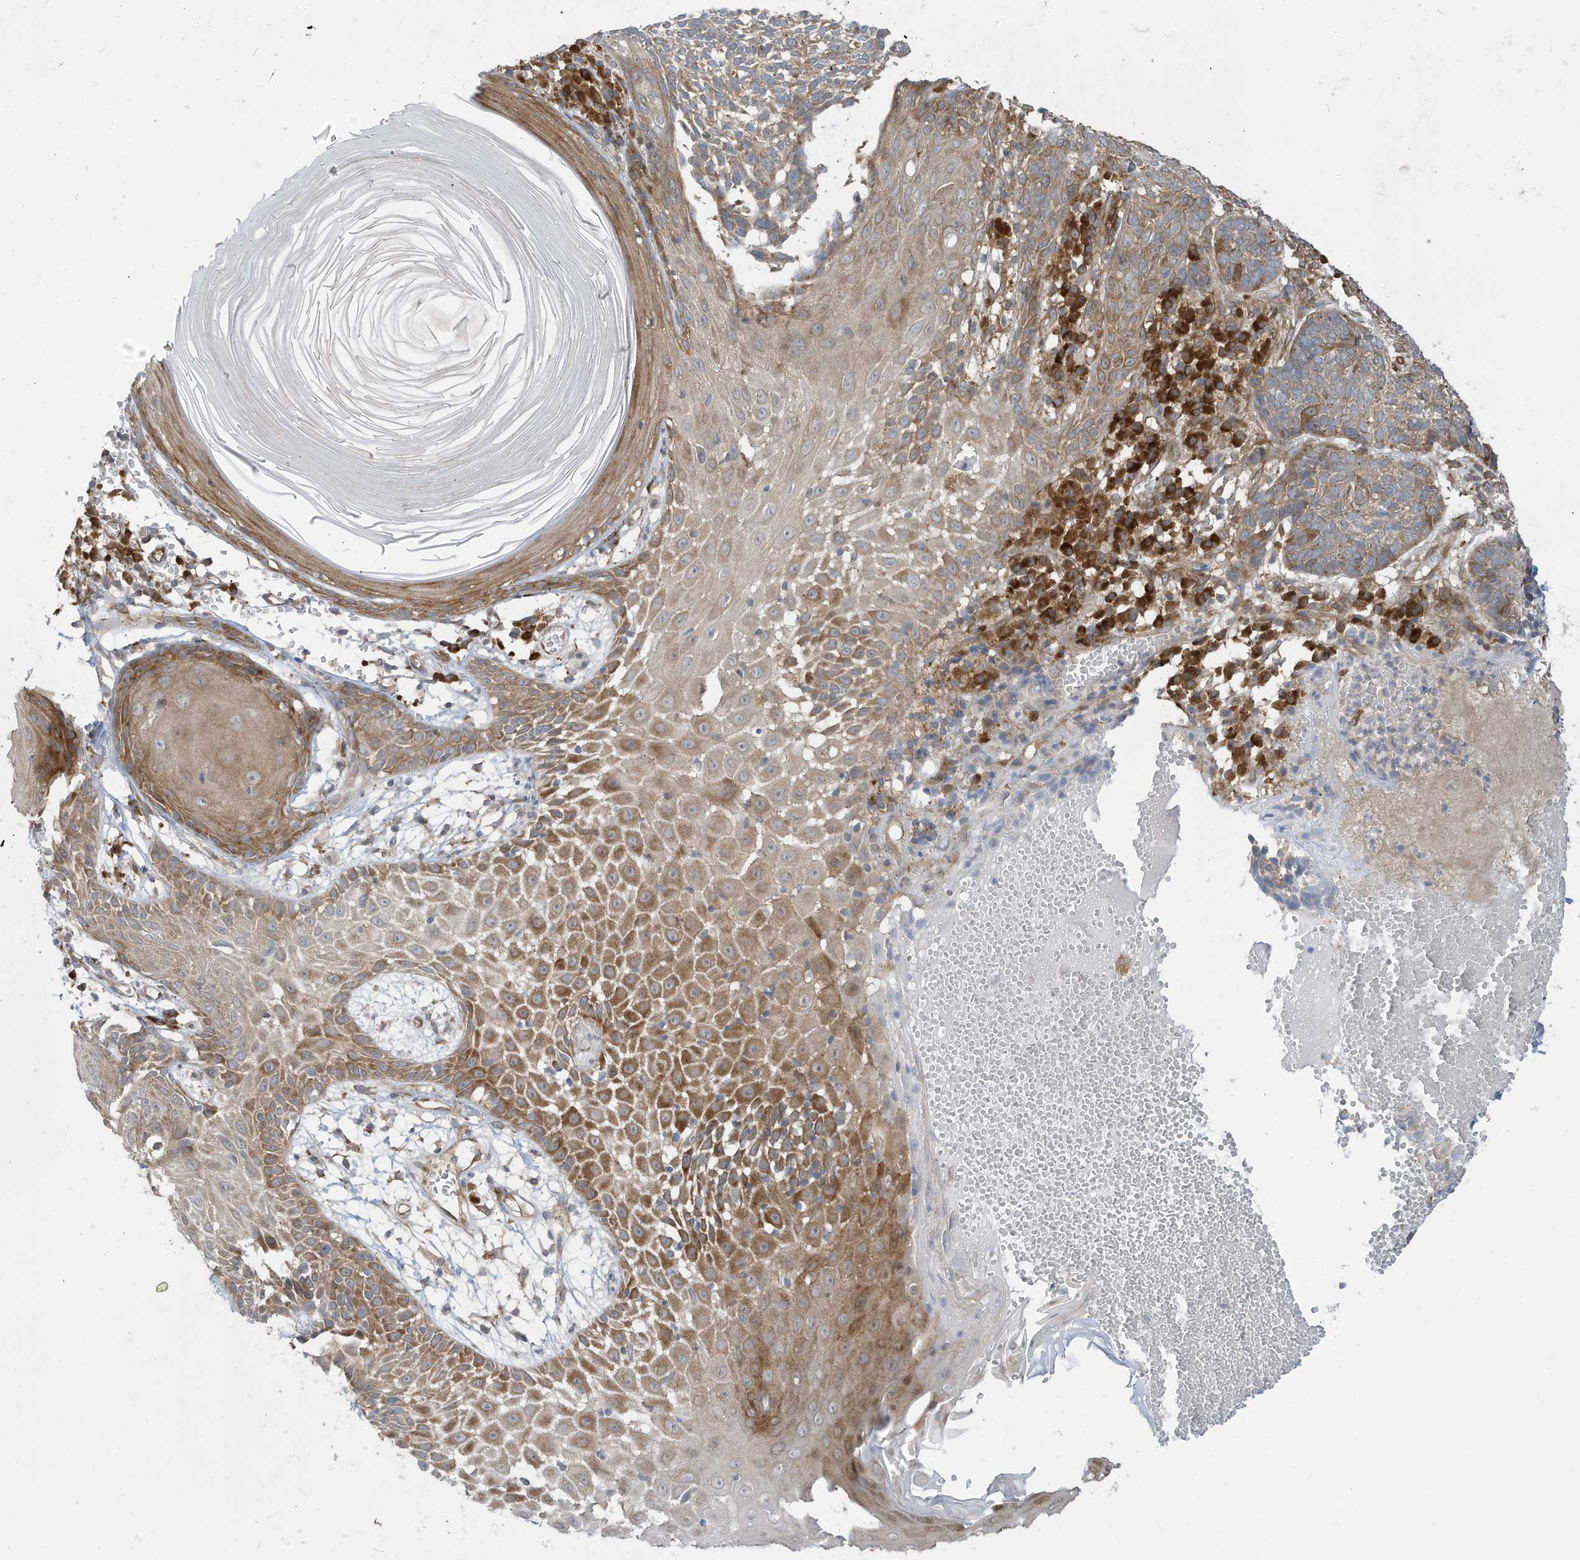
{"staining": {"intensity": "moderate", "quantity": "25%-75%", "location": "cytoplasmic/membranous"}, "tissue": "skin cancer", "cell_type": "Tumor cells", "image_type": "cancer", "snomed": [{"axis": "morphology", "description": "Basal cell carcinoma"}, {"axis": "topography", "description": "Skin"}], "caption": "Skin cancer (basal cell carcinoma) was stained to show a protein in brown. There is medium levels of moderate cytoplasmic/membranous positivity in about 25%-75% of tumor cells.", "gene": "USE1", "patient": {"sex": "male", "age": 85}}